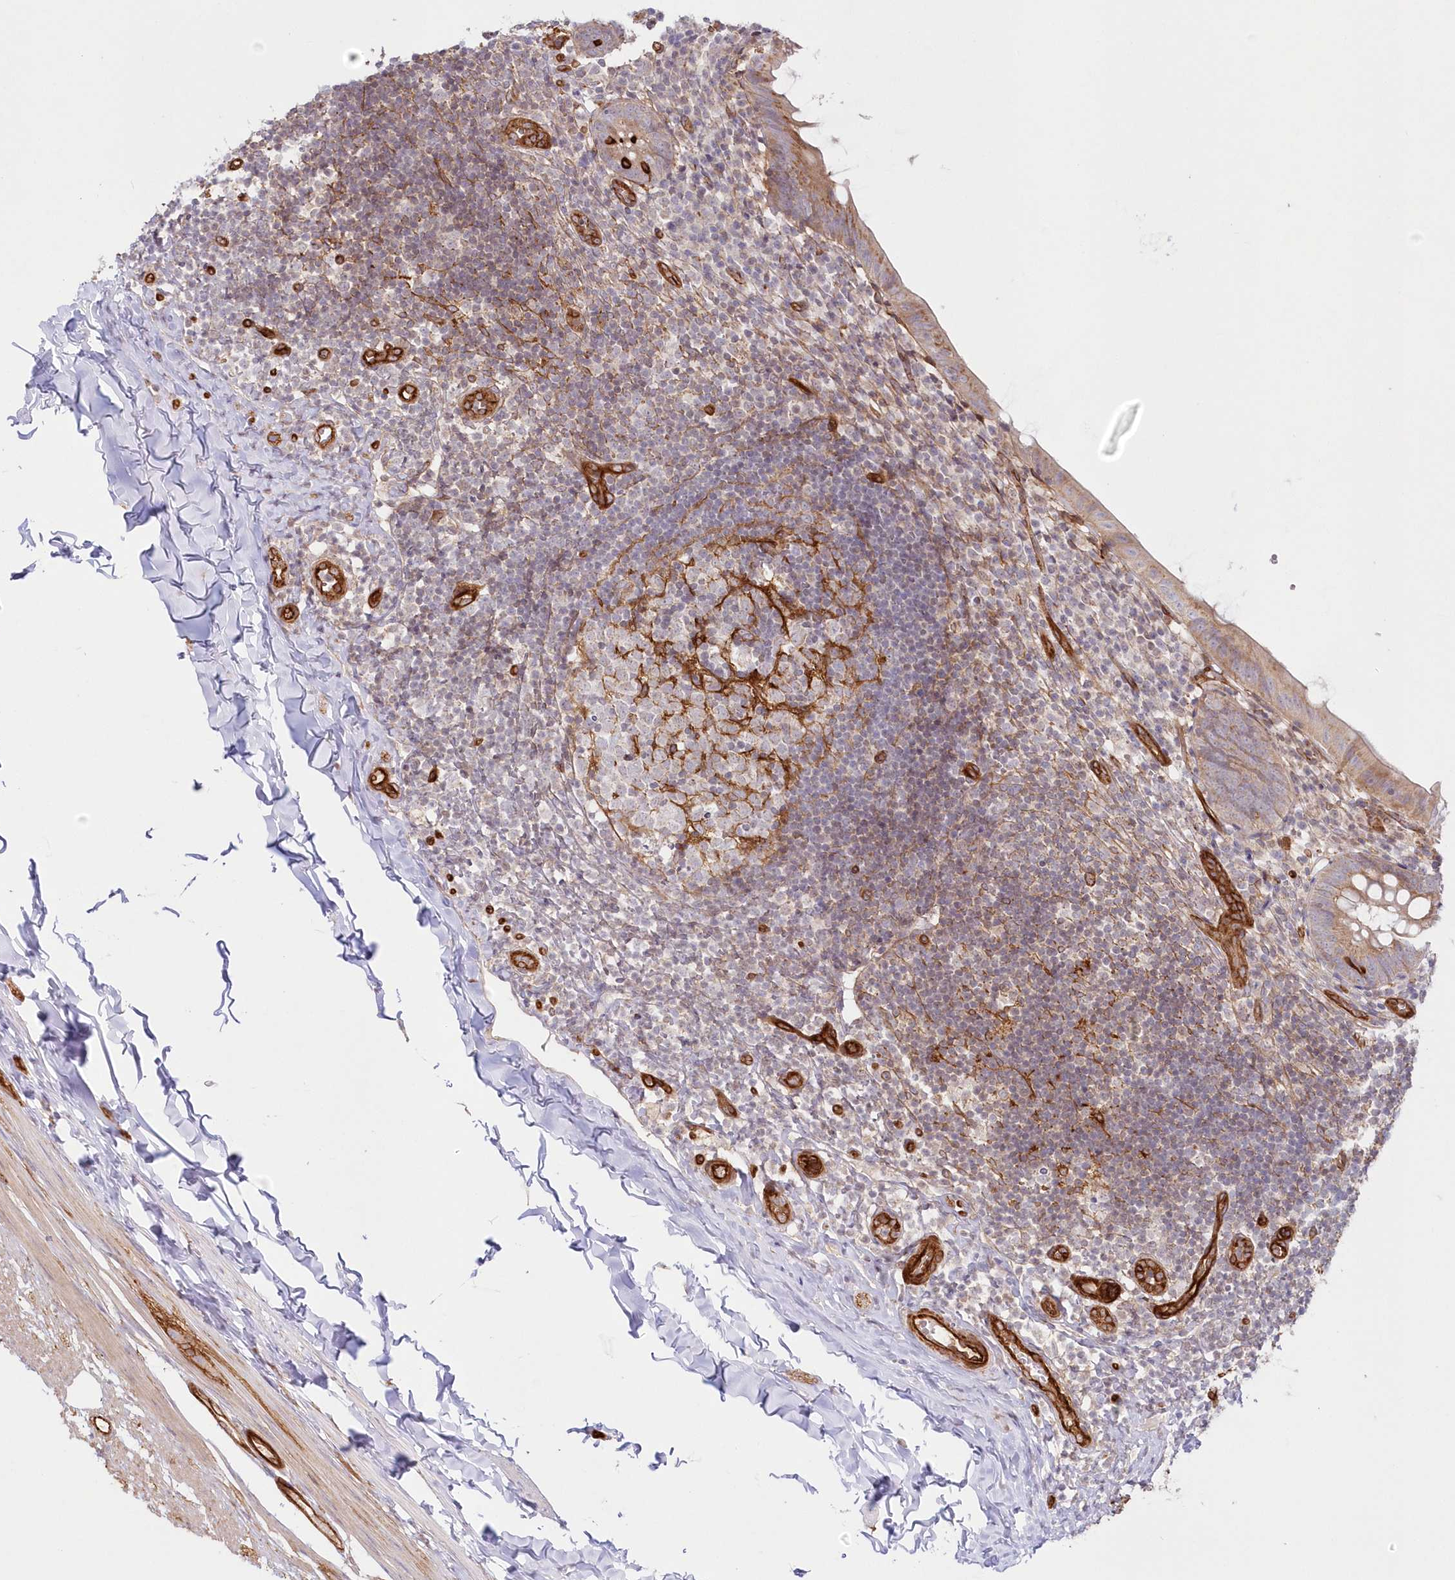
{"staining": {"intensity": "weak", "quantity": ">75%", "location": "cytoplasmic/membranous"}, "tissue": "appendix", "cell_type": "Glandular cells", "image_type": "normal", "snomed": [{"axis": "morphology", "description": "Normal tissue, NOS"}, {"axis": "topography", "description": "Appendix"}], "caption": "Protein expression analysis of normal human appendix reveals weak cytoplasmic/membranous expression in approximately >75% of glandular cells. (DAB (3,3'-diaminobenzidine) = brown stain, brightfield microscopy at high magnification).", "gene": "AFAP1L2", "patient": {"sex": "male", "age": 8}}